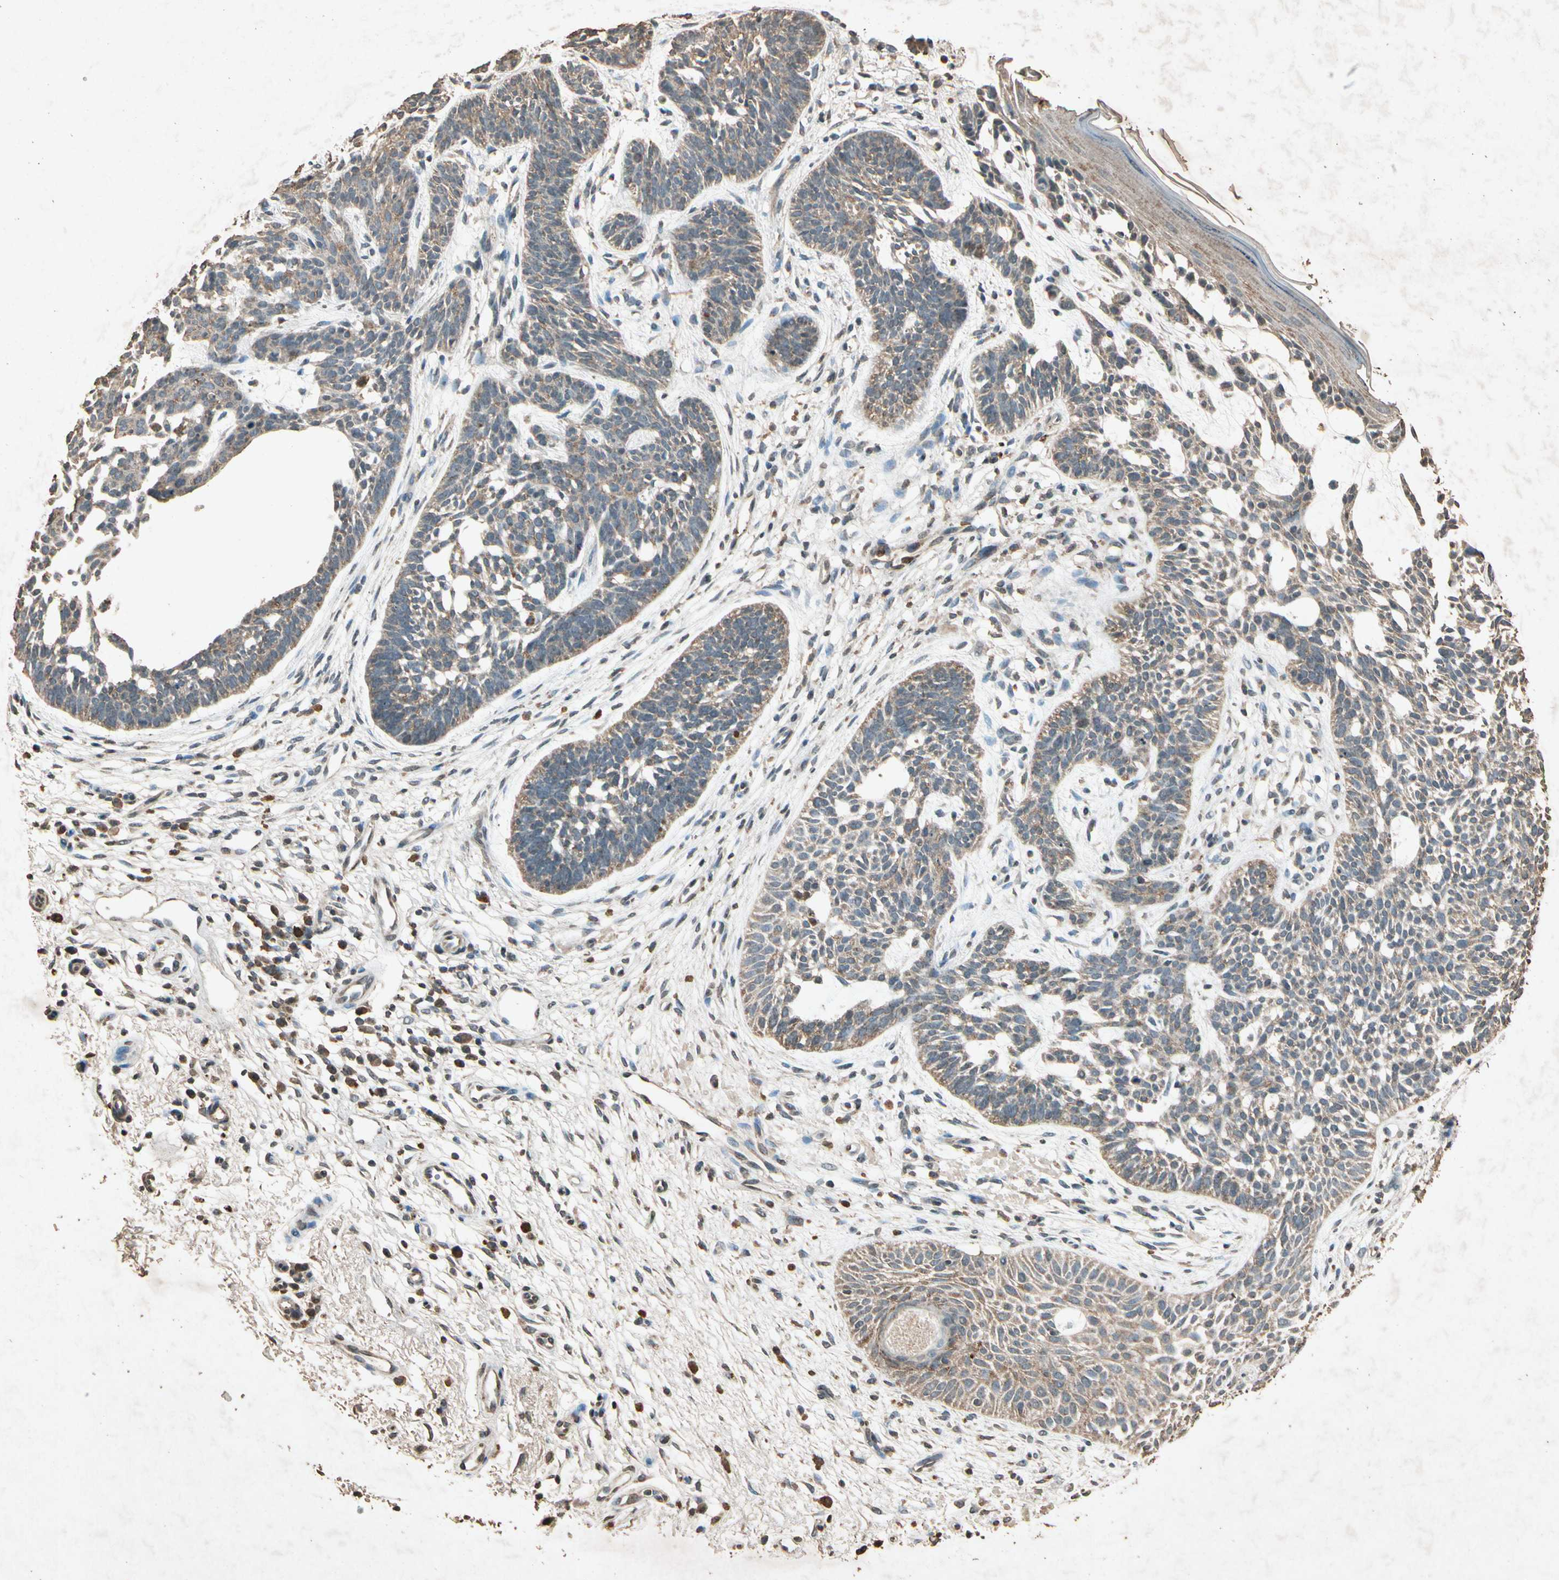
{"staining": {"intensity": "weak", "quantity": "25%-75%", "location": "cytoplasmic/membranous"}, "tissue": "skin cancer", "cell_type": "Tumor cells", "image_type": "cancer", "snomed": [{"axis": "morphology", "description": "Normal tissue, NOS"}, {"axis": "morphology", "description": "Basal cell carcinoma"}, {"axis": "topography", "description": "Skin"}], "caption": "Immunohistochemistry of human skin cancer demonstrates low levels of weak cytoplasmic/membranous expression in approximately 25%-75% of tumor cells.", "gene": "GC", "patient": {"sex": "female", "age": 69}}